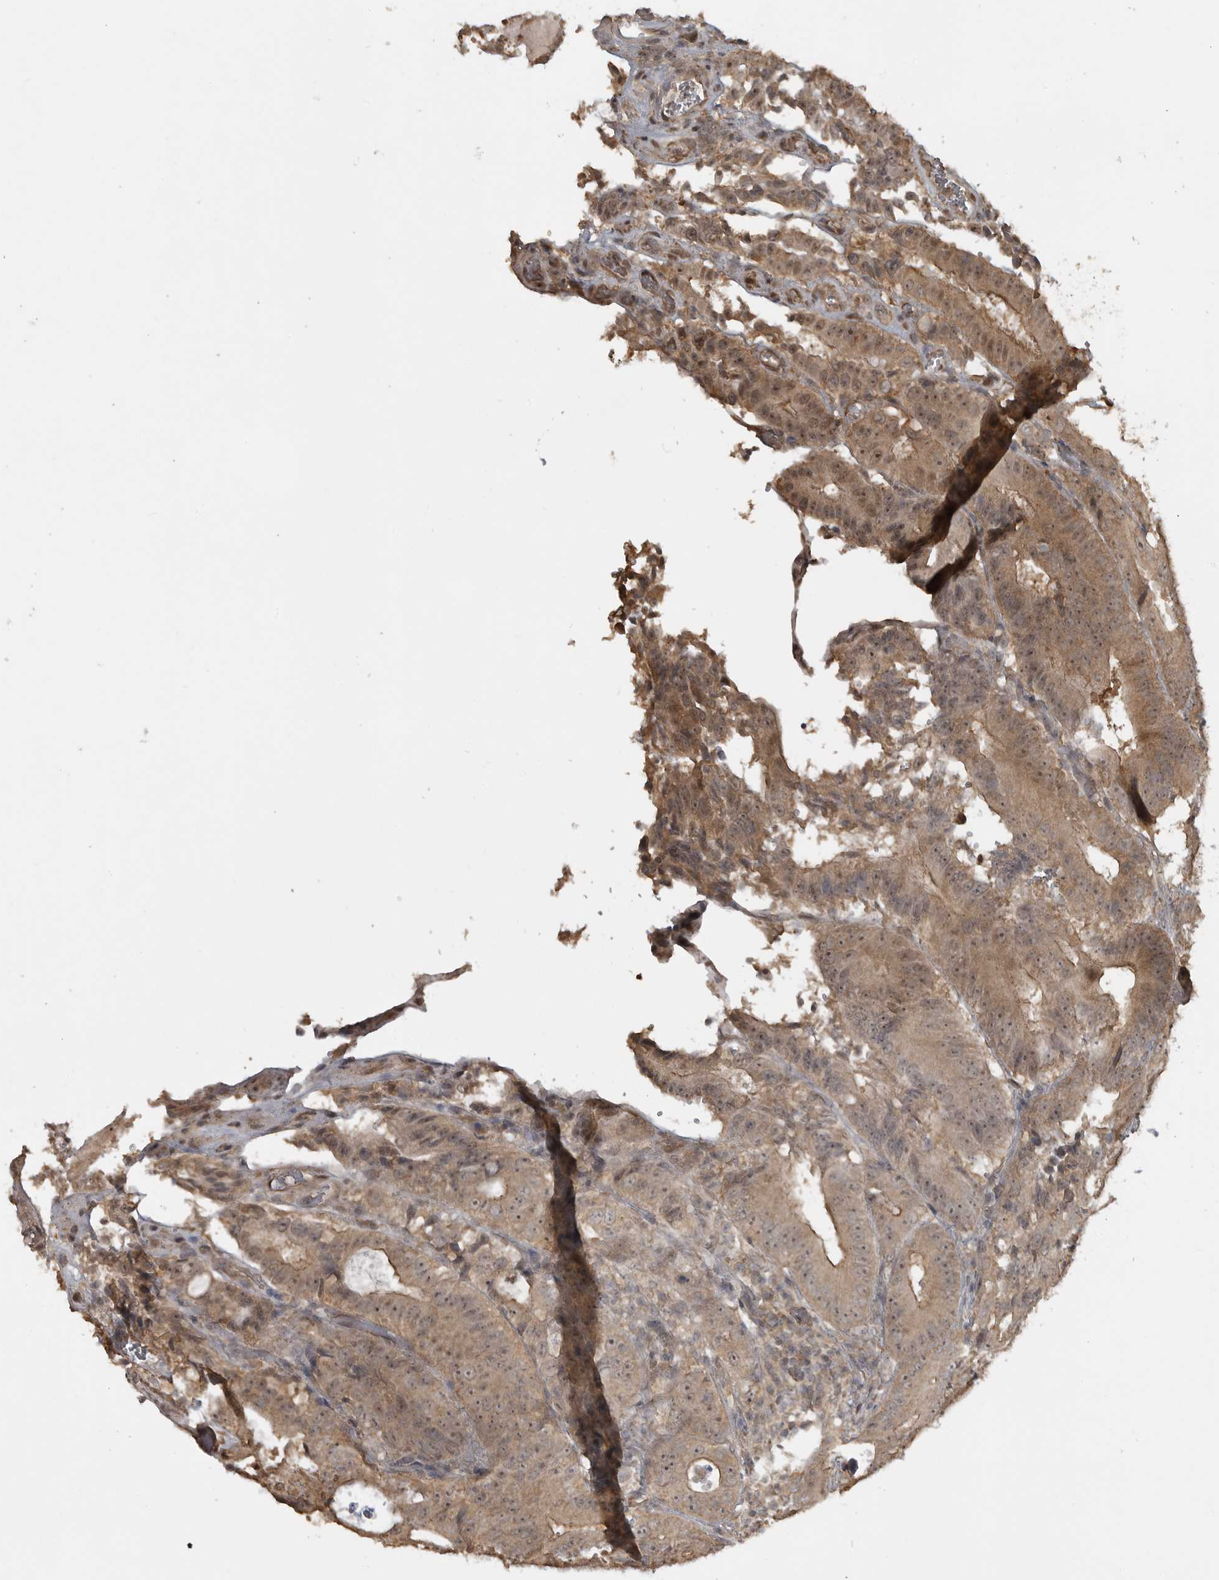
{"staining": {"intensity": "moderate", "quantity": ">75%", "location": "cytoplasmic/membranous"}, "tissue": "colorectal cancer", "cell_type": "Tumor cells", "image_type": "cancer", "snomed": [{"axis": "morphology", "description": "Adenocarcinoma, NOS"}, {"axis": "topography", "description": "Colon"}], "caption": "High-power microscopy captured an immunohistochemistry (IHC) photomicrograph of colorectal cancer, revealing moderate cytoplasmic/membranous staining in about >75% of tumor cells. Using DAB (3,3'-diaminobenzidine) (brown) and hematoxylin (blue) stains, captured at high magnification using brightfield microscopy.", "gene": "LLGL1", "patient": {"sex": "male", "age": 83}}